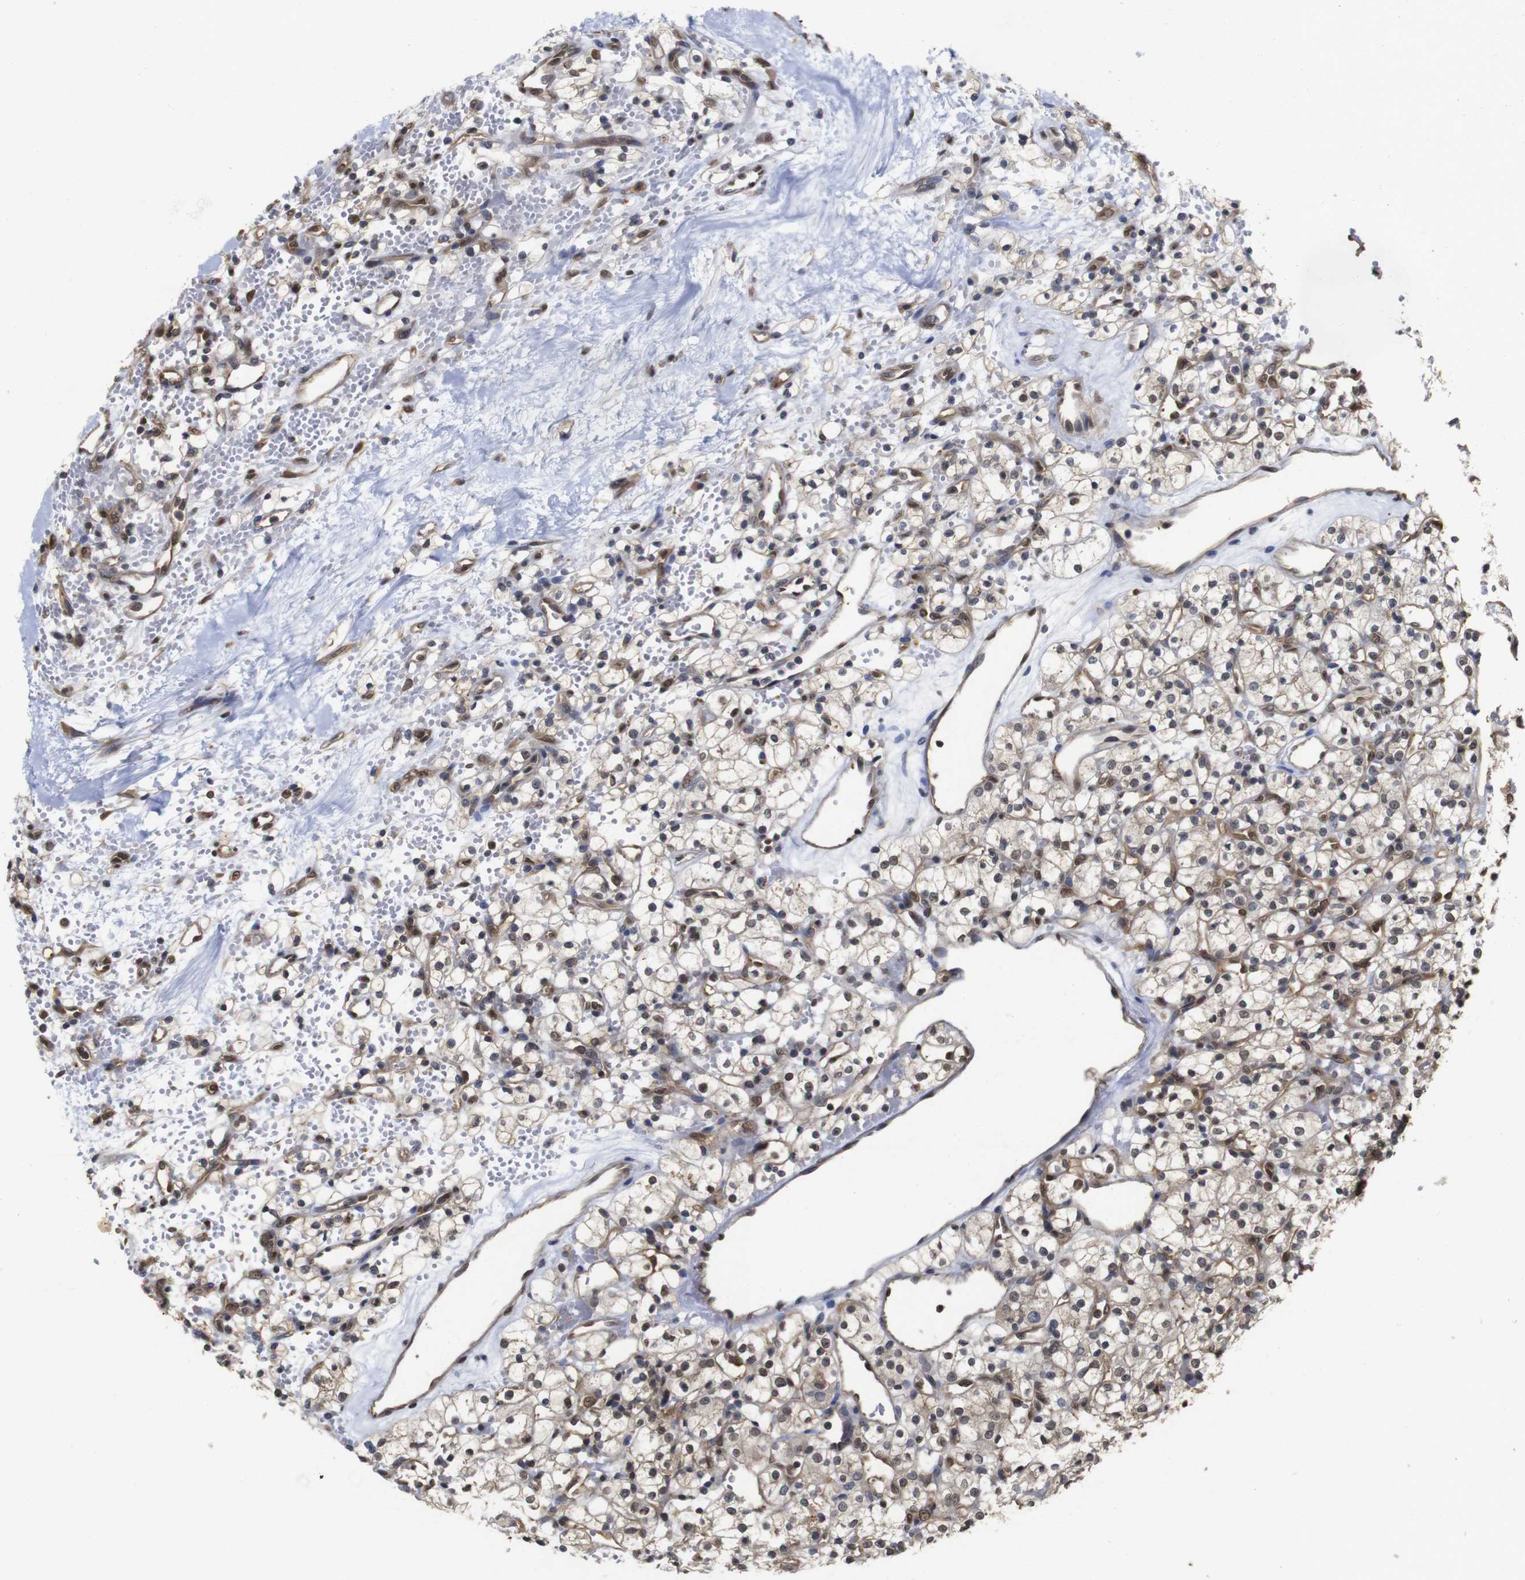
{"staining": {"intensity": "weak", "quantity": ">75%", "location": "cytoplasmic/membranous,nuclear"}, "tissue": "renal cancer", "cell_type": "Tumor cells", "image_type": "cancer", "snomed": [{"axis": "morphology", "description": "Adenocarcinoma, NOS"}, {"axis": "topography", "description": "Kidney"}], "caption": "High-power microscopy captured an immunohistochemistry (IHC) photomicrograph of renal cancer, revealing weak cytoplasmic/membranous and nuclear staining in about >75% of tumor cells.", "gene": "SUMO3", "patient": {"sex": "female", "age": 60}}